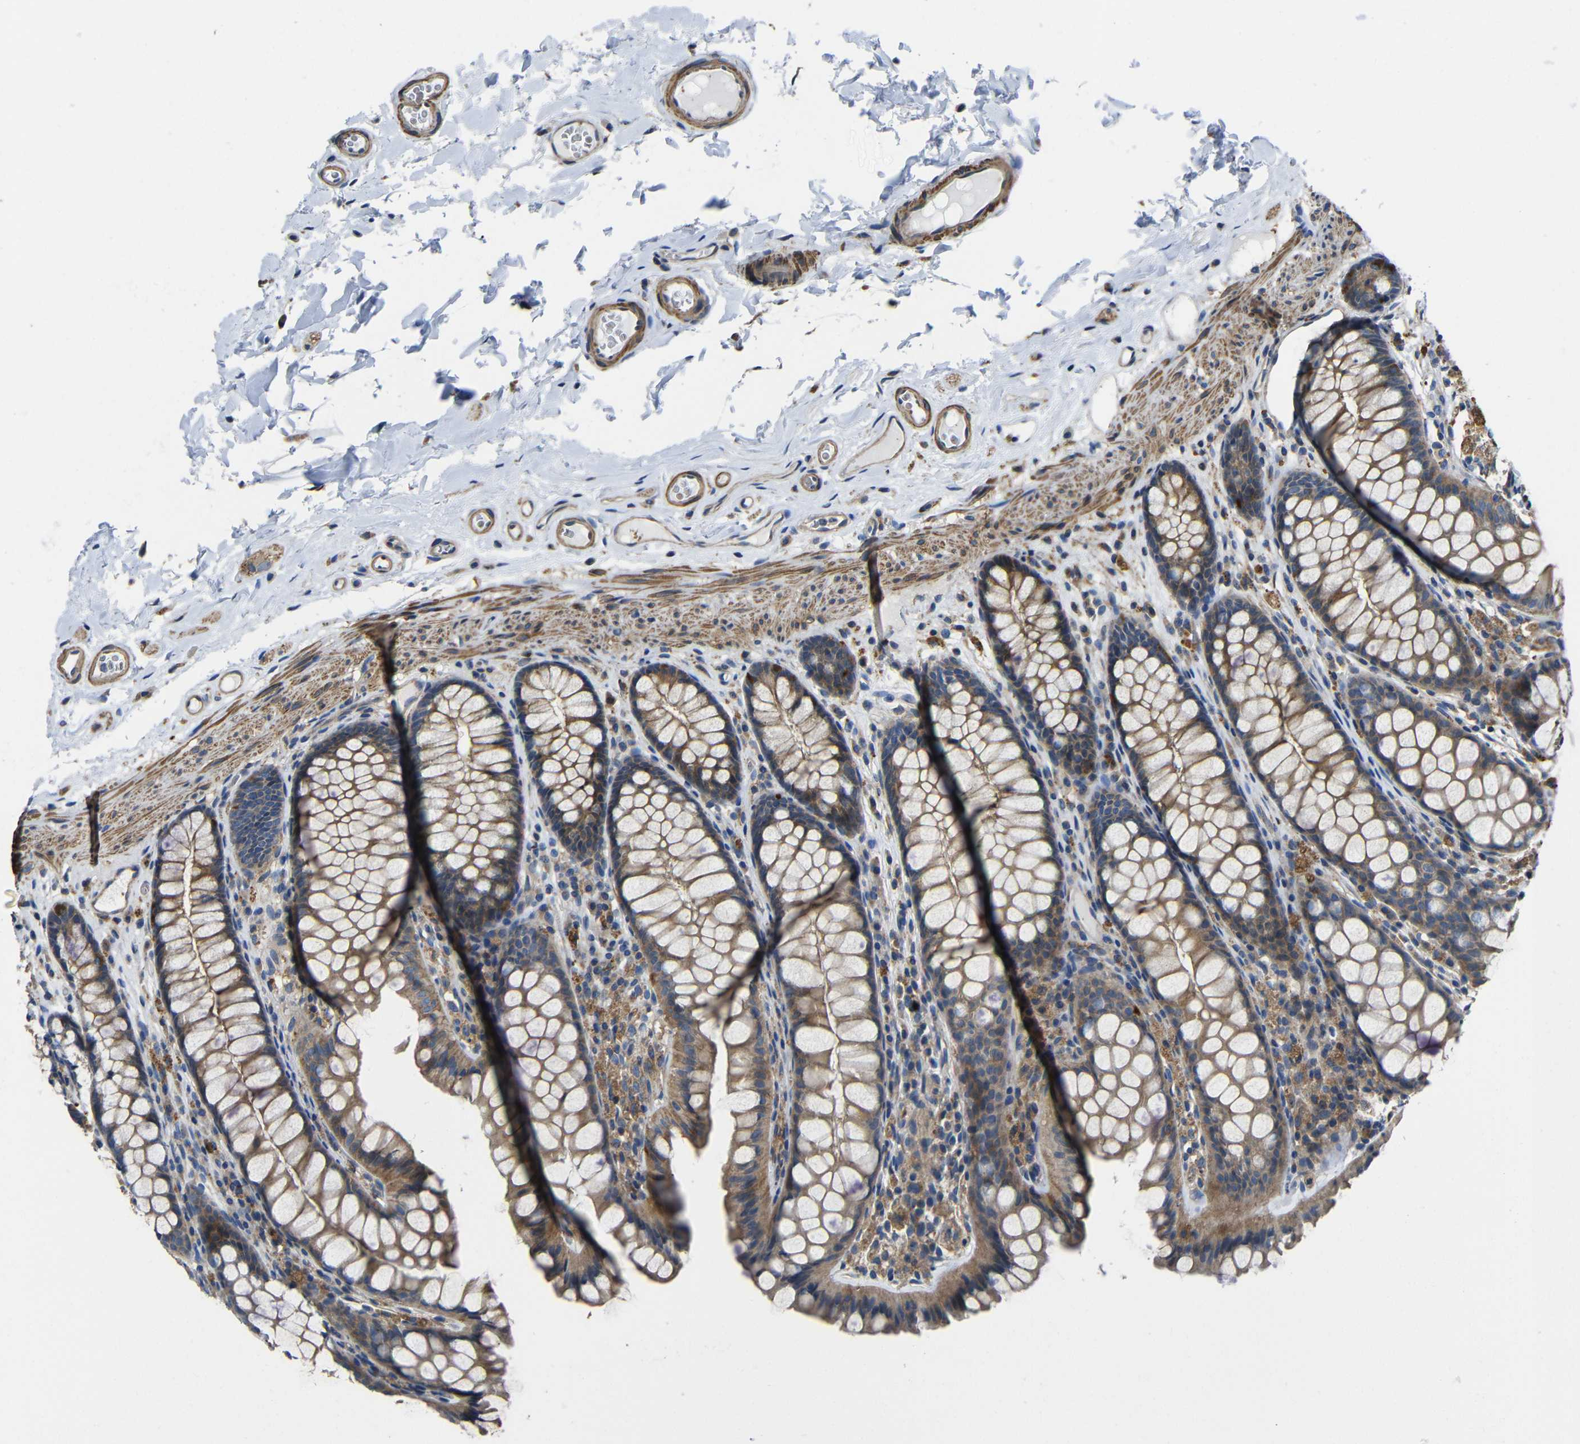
{"staining": {"intensity": "weak", "quantity": ">75%", "location": "cytoplasmic/membranous"}, "tissue": "colon", "cell_type": "Endothelial cells", "image_type": "normal", "snomed": [{"axis": "morphology", "description": "Normal tissue, NOS"}, {"axis": "topography", "description": "Colon"}], "caption": "Normal colon demonstrates weak cytoplasmic/membranous positivity in approximately >75% of endothelial cells, visualized by immunohistochemistry.", "gene": "GDI1", "patient": {"sex": "female", "age": 55}}